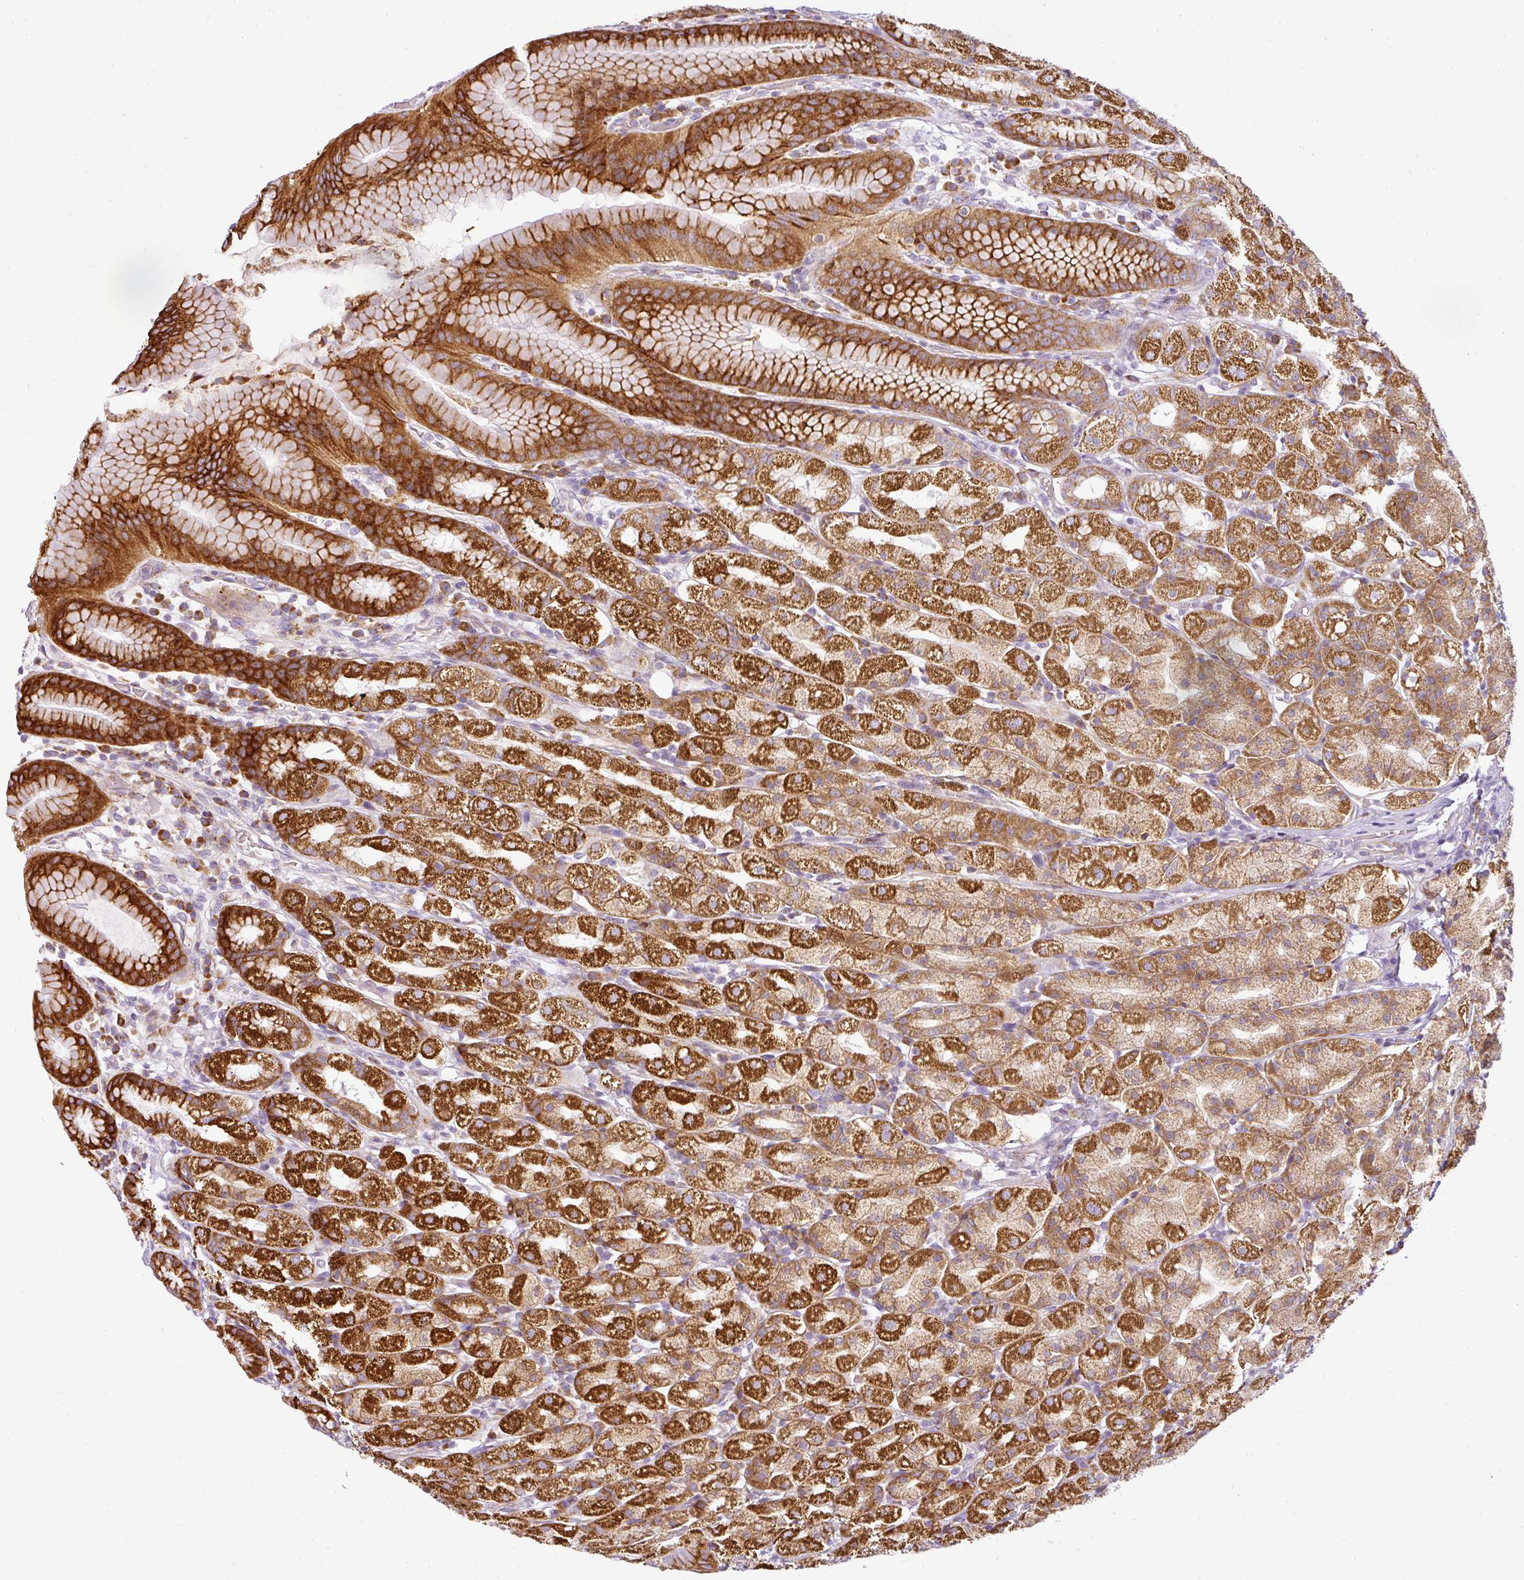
{"staining": {"intensity": "strong", "quantity": ">75%", "location": "cytoplasmic/membranous"}, "tissue": "stomach", "cell_type": "Glandular cells", "image_type": "normal", "snomed": [{"axis": "morphology", "description": "Normal tissue, NOS"}, {"axis": "topography", "description": "Stomach, upper"}, {"axis": "topography", "description": "Stomach"}], "caption": "An immunohistochemistry (IHC) histopathology image of benign tissue is shown. Protein staining in brown highlights strong cytoplasmic/membranous positivity in stomach within glandular cells. (Brightfield microscopy of DAB IHC at high magnification).", "gene": "ANKRD18A", "patient": {"sex": "male", "age": 68}}